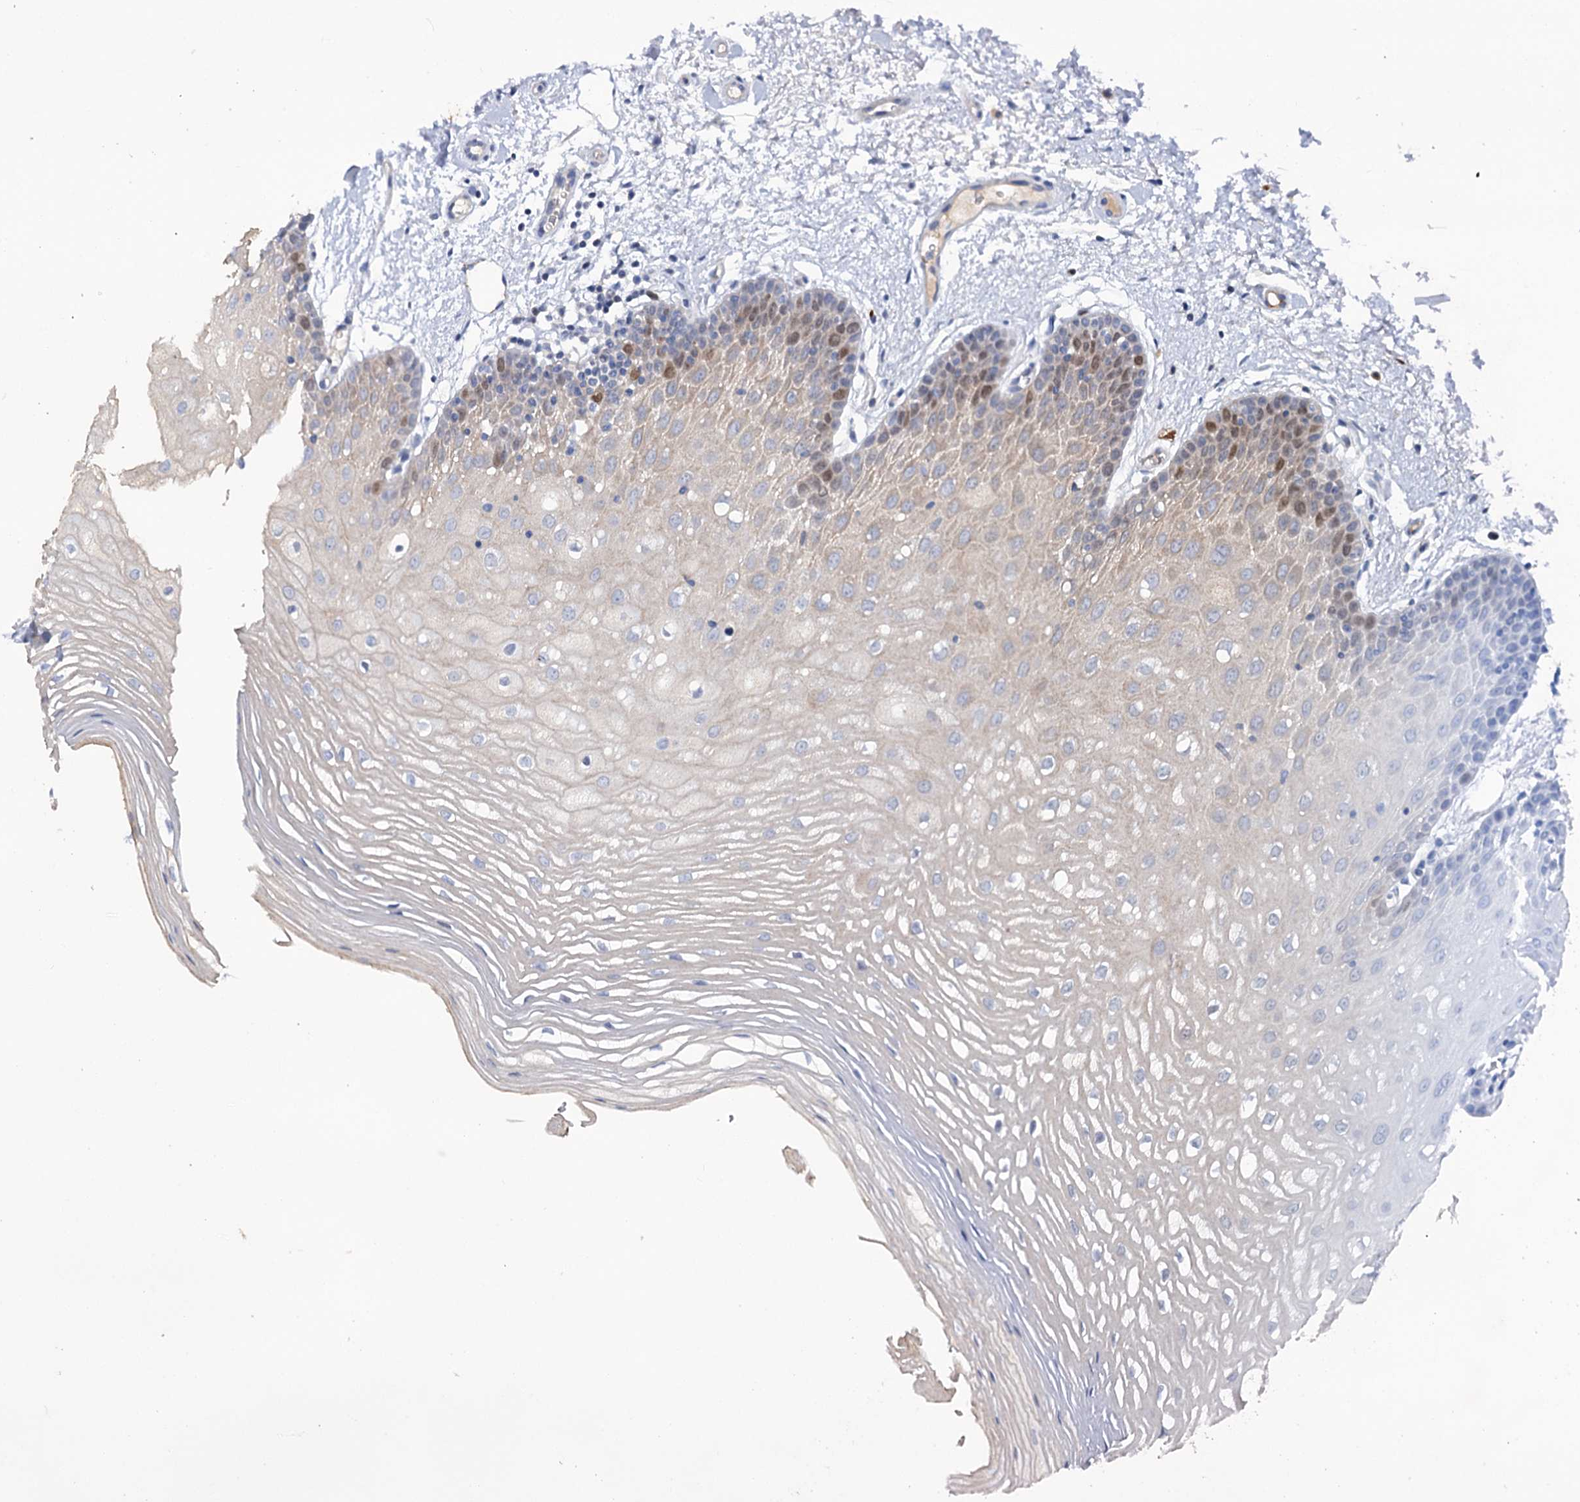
{"staining": {"intensity": "moderate", "quantity": "<25%", "location": "nuclear"}, "tissue": "oral mucosa", "cell_type": "Squamous epithelial cells", "image_type": "normal", "snomed": [{"axis": "morphology", "description": "Normal tissue, NOS"}, {"axis": "topography", "description": "Oral tissue"}, {"axis": "topography", "description": "Tounge, NOS"}], "caption": "High-power microscopy captured an immunohistochemistry (IHC) photomicrograph of normal oral mucosa, revealing moderate nuclear expression in approximately <25% of squamous epithelial cells.", "gene": "FAM111B", "patient": {"sex": "female", "age": 73}}